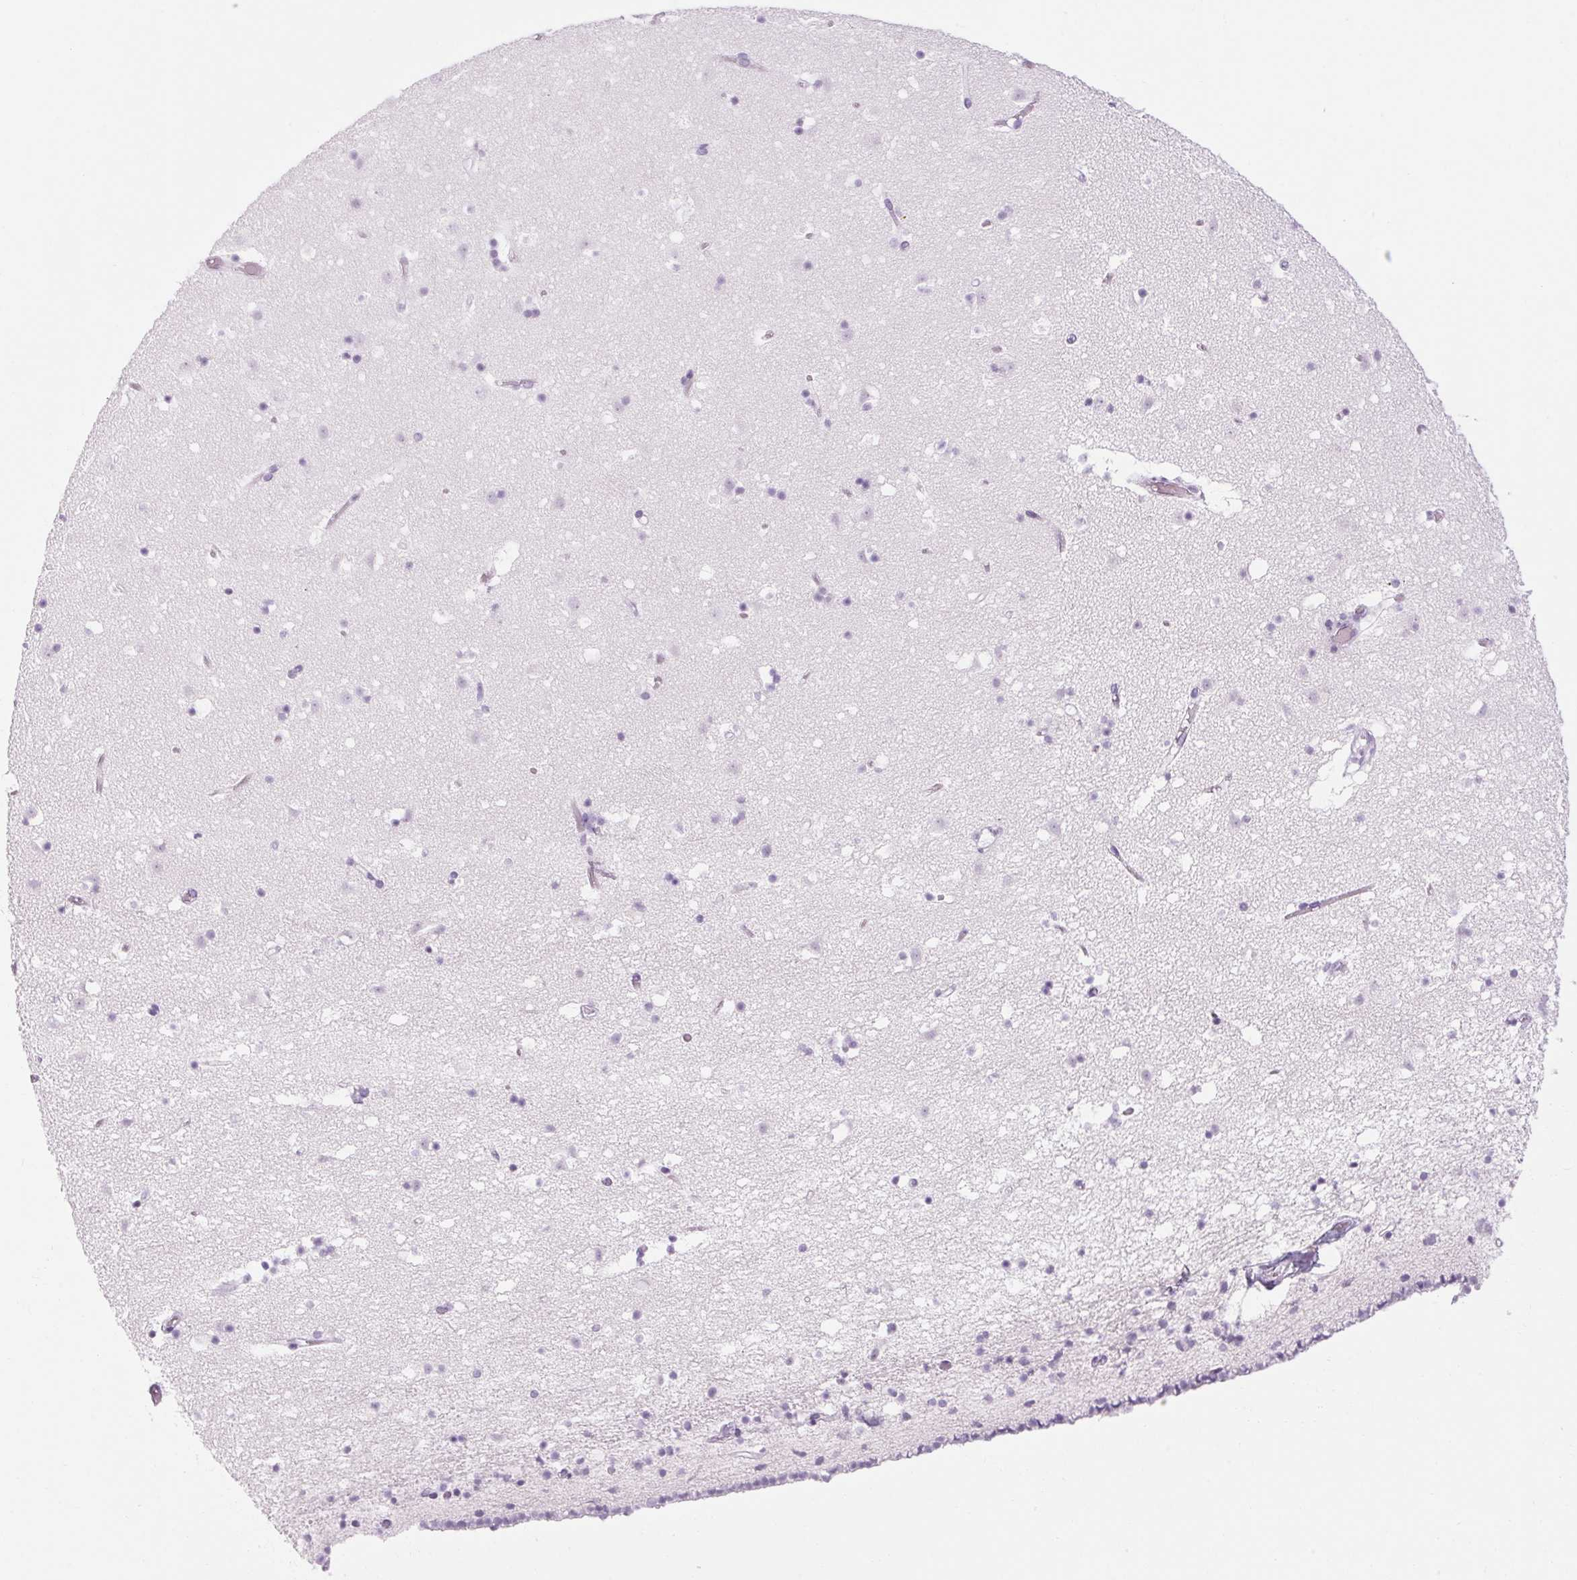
{"staining": {"intensity": "negative", "quantity": "none", "location": "none"}, "tissue": "caudate", "cell_type": "Glial cells", "image_type": "normal", "snomed": [{"axis": "morphology", "description": "Normal tissue, NOS"}, {"axis": "topography", "description": "Lateral ventricle wall"}], "caption": "IHC of benign caudate exhibits no staining in glial cells.", "gene": "RPTN", "patient": {"sex": "female", "age": 42}}